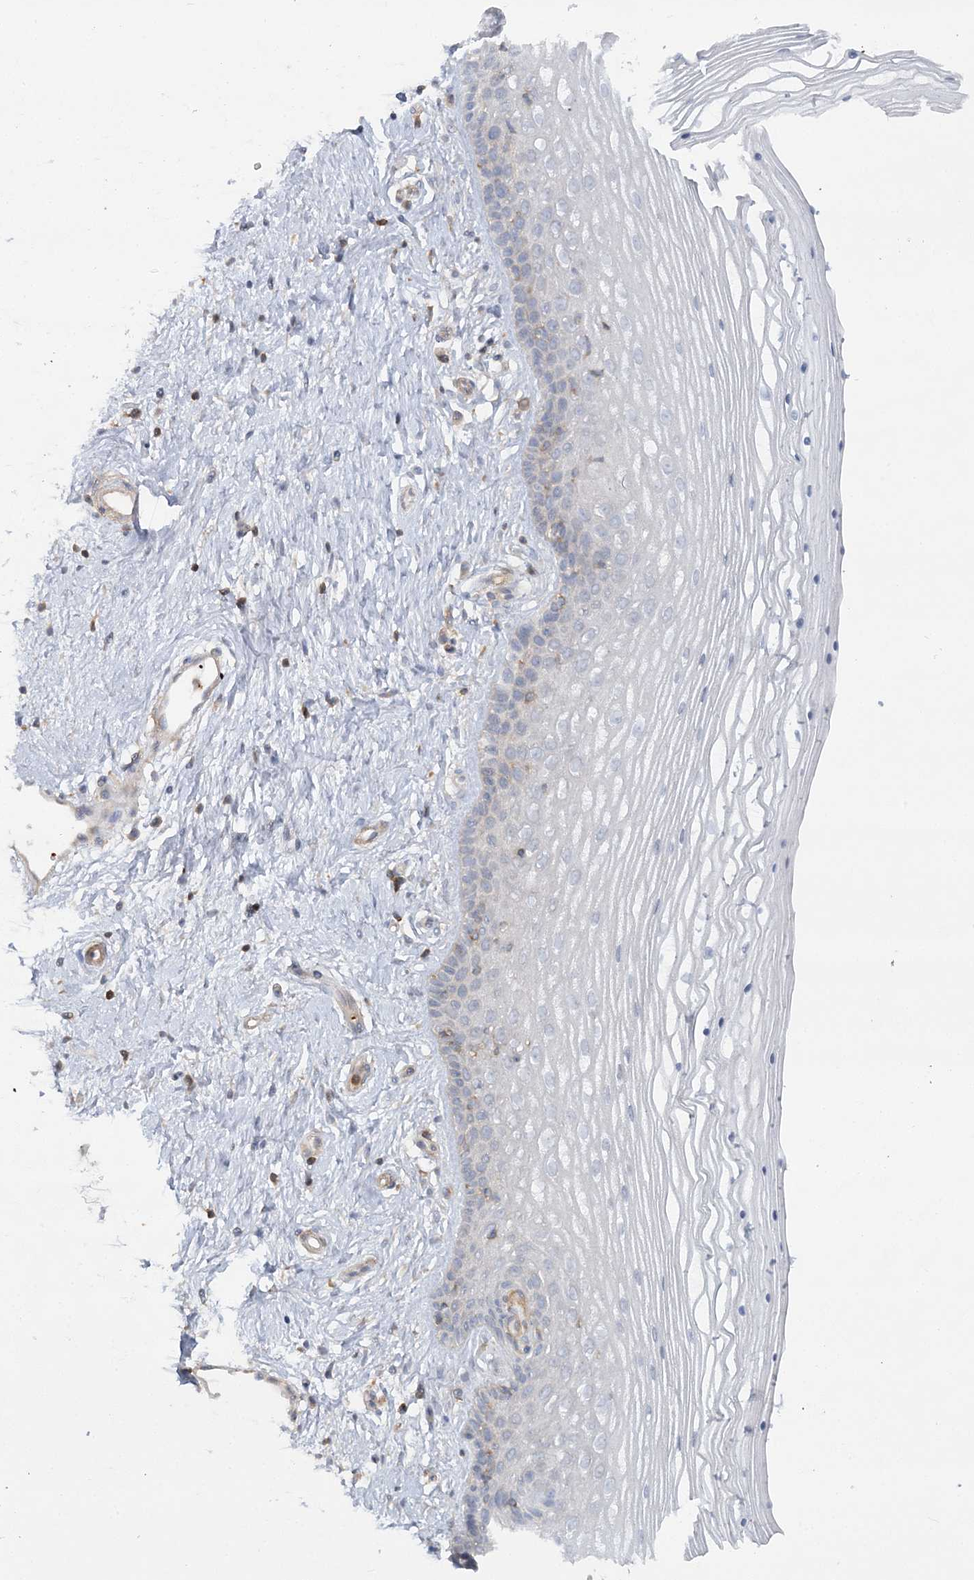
{"staining": {"intensity": "negative", "quantity": "none", "location": "none"}, "tissue": "vagina", "cell_type": "Squamous epithelial cells", "image_type": "normal", "snomed": [{"axis": "morphology", "description": "Normal tissue, NOS"}, {"axis": "topography", "description": "Vagina"}], "caption": "Micrograph shows no significant protein positivity in squamous epithelial cells of normal vagina. (Immunohistochemistry (ihc), brightfield microscopy, high magnification).", "gene": "CUEDC2", "patient": {"sex": "female", "age": 46}}